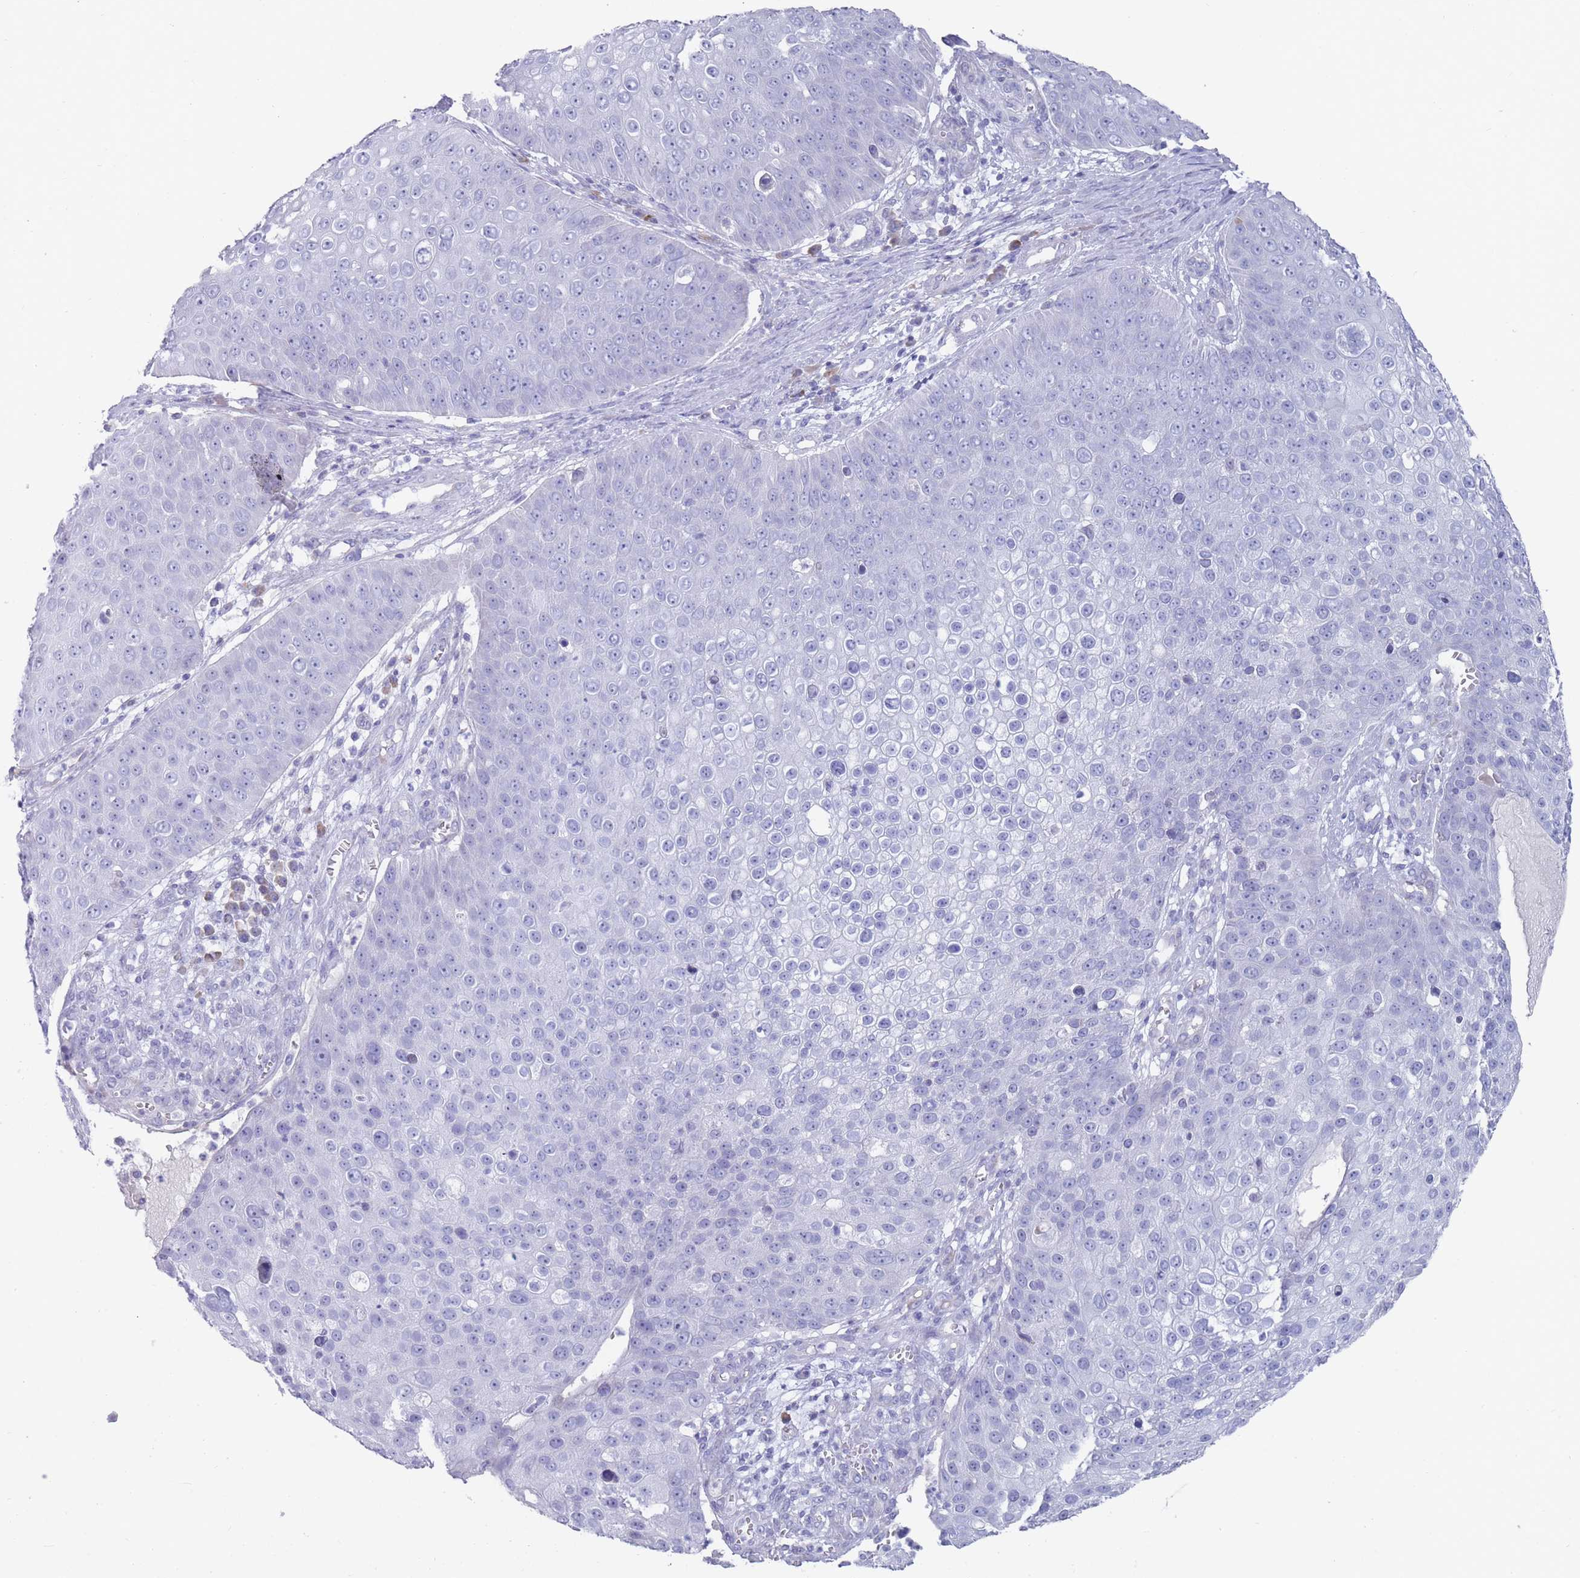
{"staining": {"intensity": "negative", "quantity": "none", "location": "none"}, "tissue": "skin cancer", "cell_type": "Tumor cells", "image_type": "cancer", "snomed": [{"axis": "morphology", "description": "Squamous cell carcinoma, NOS"}, {"axis": "topography", "description": "Skin"}], "caption": "Micrograph shows no protein expression in tumor cells of squamous cell carcinoma (skin) tissue.", "gene": "ST8SIA5", "patient": {"sex": "male", "age": 71}}